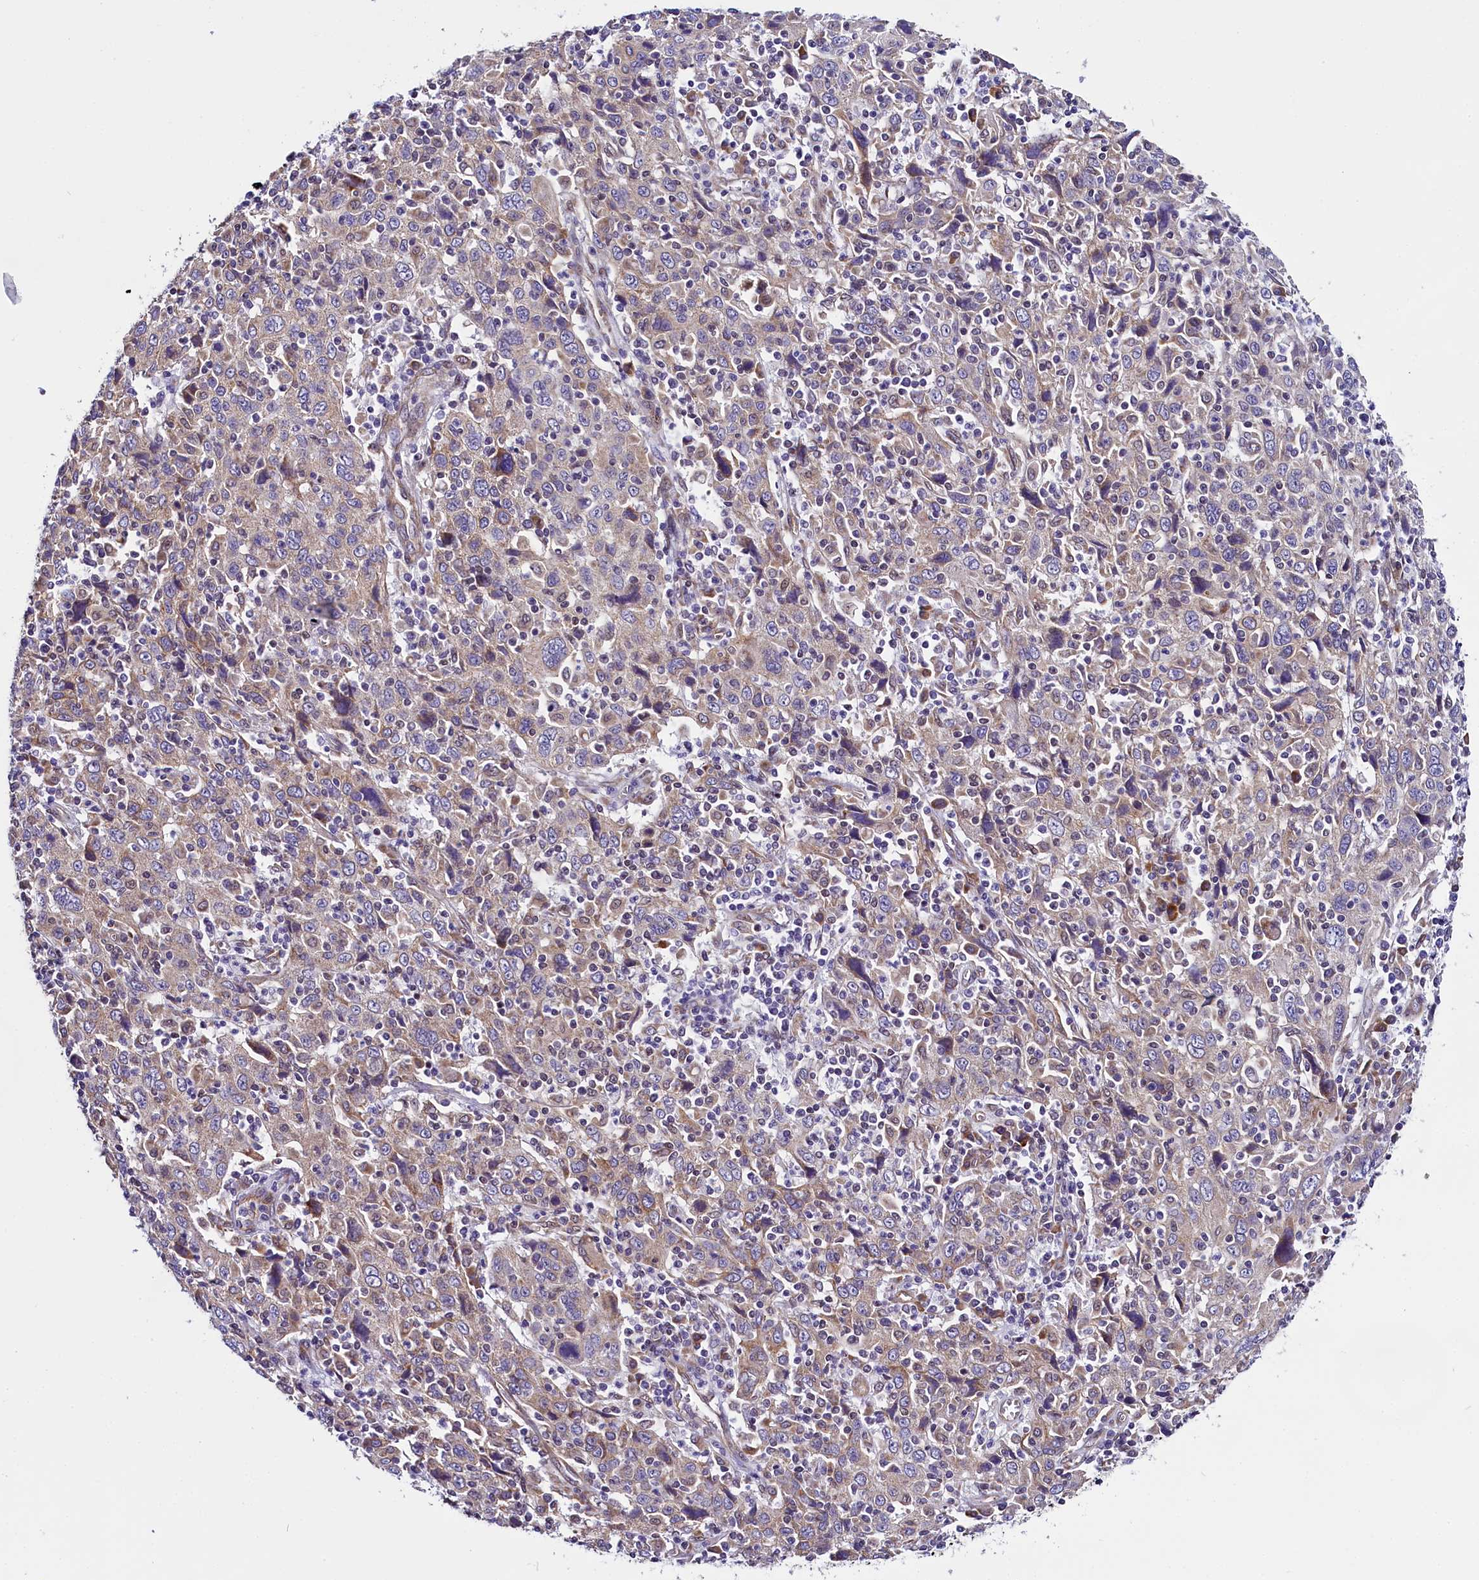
{"staining": {"intensity": "weak", "quantity": "<25%", "location": "cytoplasmic/membranous"}, "tissue": "cervical cancer", "cell_type": "Tumor cells", "image_type": "cancer", "snomed": [{"axis": "morphology", "description": "Squamous cell carcinoma, NOS"}, {"axis": "topography", "description": "Cervix"}], "caption": "Immunohistochemistry photomicrograph of cervical cancer (squamous cell carcinoma) stained for a protein (brown), which demonstrates no staining in tumor cells.", "gene": "UACA", "patient": {"sex": "female", "age": 46}}